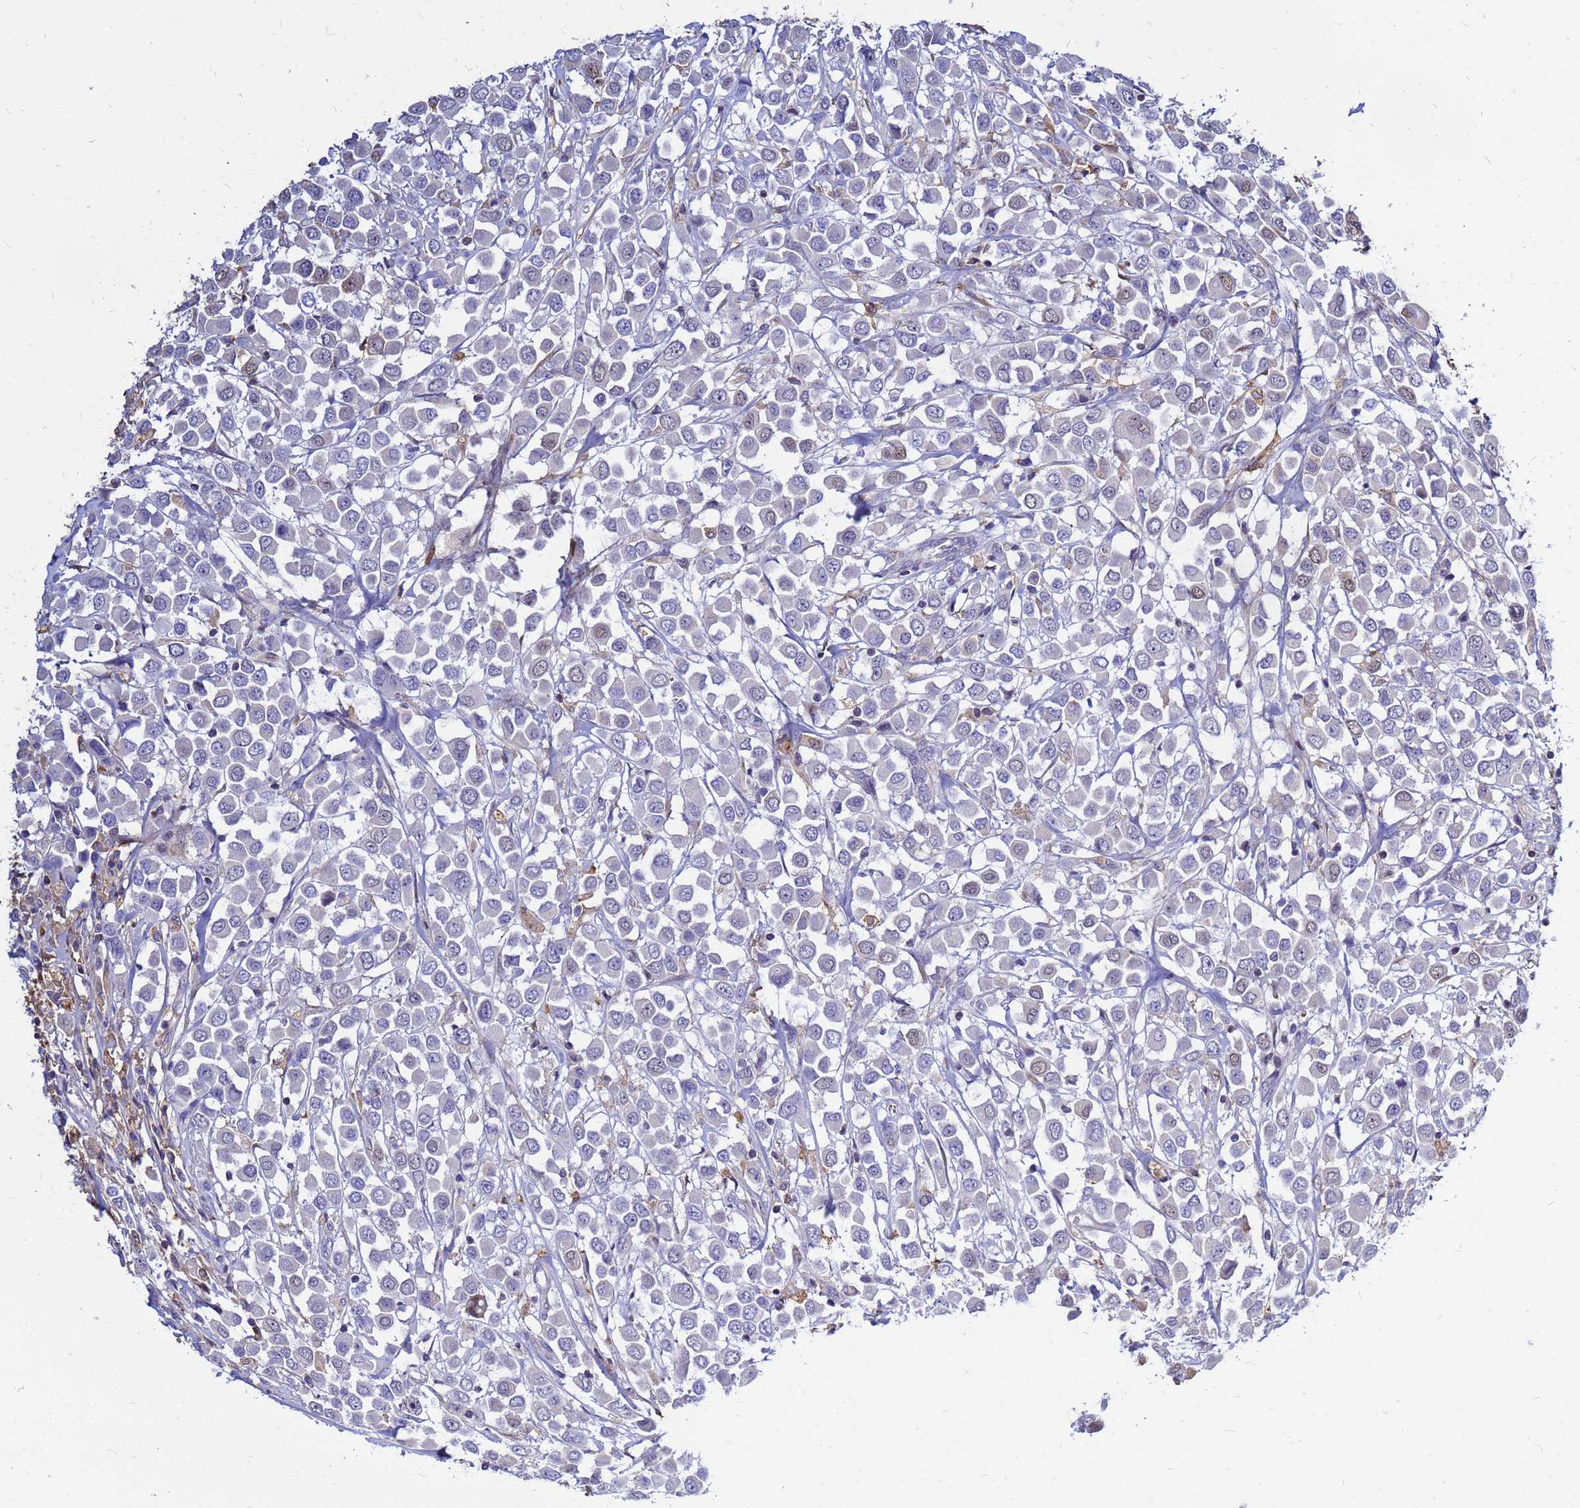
{"staining": {"intensity": "negative", "quantity": "none", "location": "none"}, "tissue": "breast cancer", "cell_type": "Tumor cells", "image_type": "cancer", "snomed": [{"axis": "morphology", "description": "Duct carcinoma"}, {"axis": "topography", "description": "Breast"}], "caption": "This is a micrograph of immunohistochemistry staining of breast cancer, which shows no positivity in tumor cells. (DAB (3,3'-diaminobenzidine) immunohistochemistry, high magnification).", "gene": "MOB2", "patient": {"sex": "female", "age": 61}}